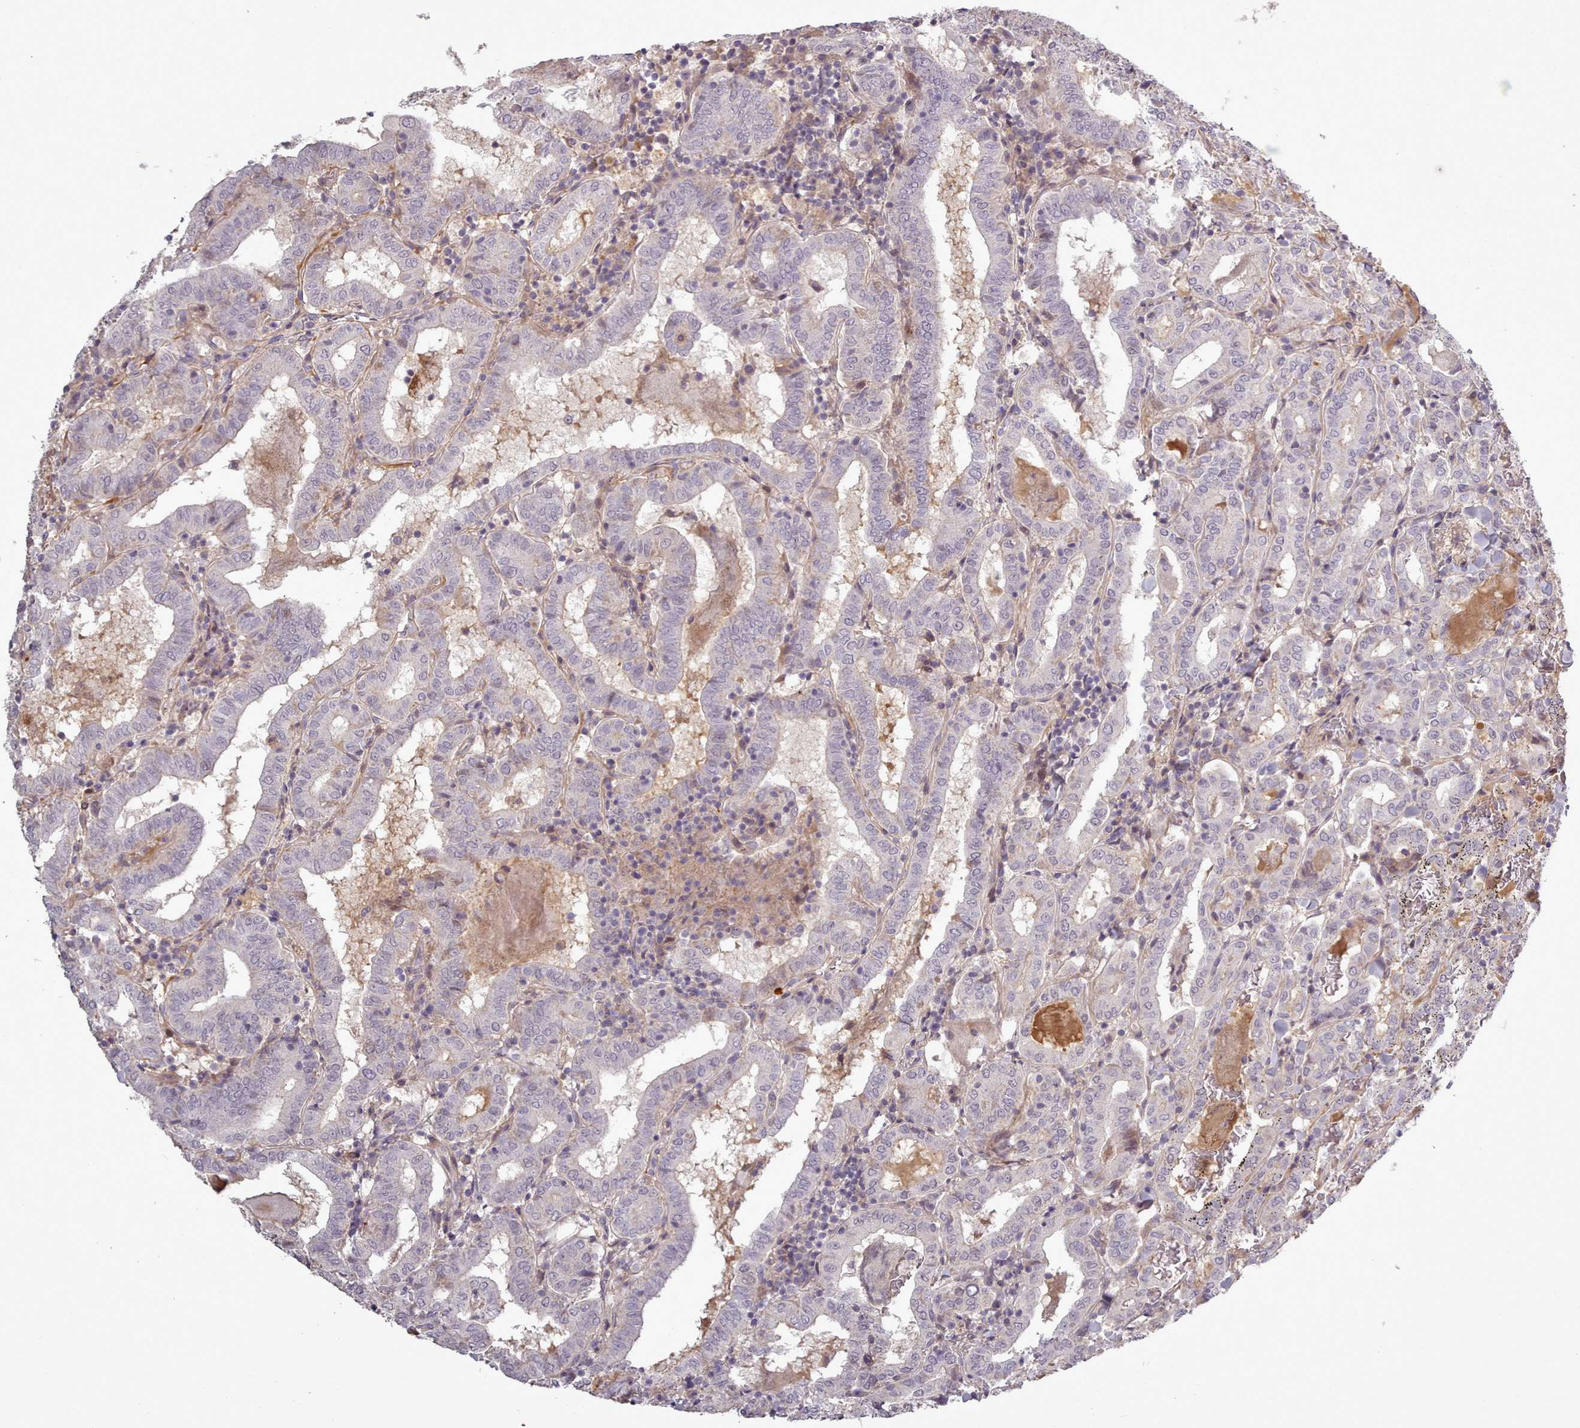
{"staining": {"intensity": "negative", "quantity": "none", "location": "none"}, "tissue": "thyroid cancer", "cell_type": "Tumor cells", "image_type": "cancer", "snomed": [{"axis": "morphology", "description": "Papillary adenocarcinoma, NOS"}, {"axis": "topography", "description": "Thyroid gland"}], "caption": "The micrograph demonstrates no significant staining in tumor cells of thyroid cancer.", "gene": "LEFTY2", "patient": {"sex": "female", "age": 72}}